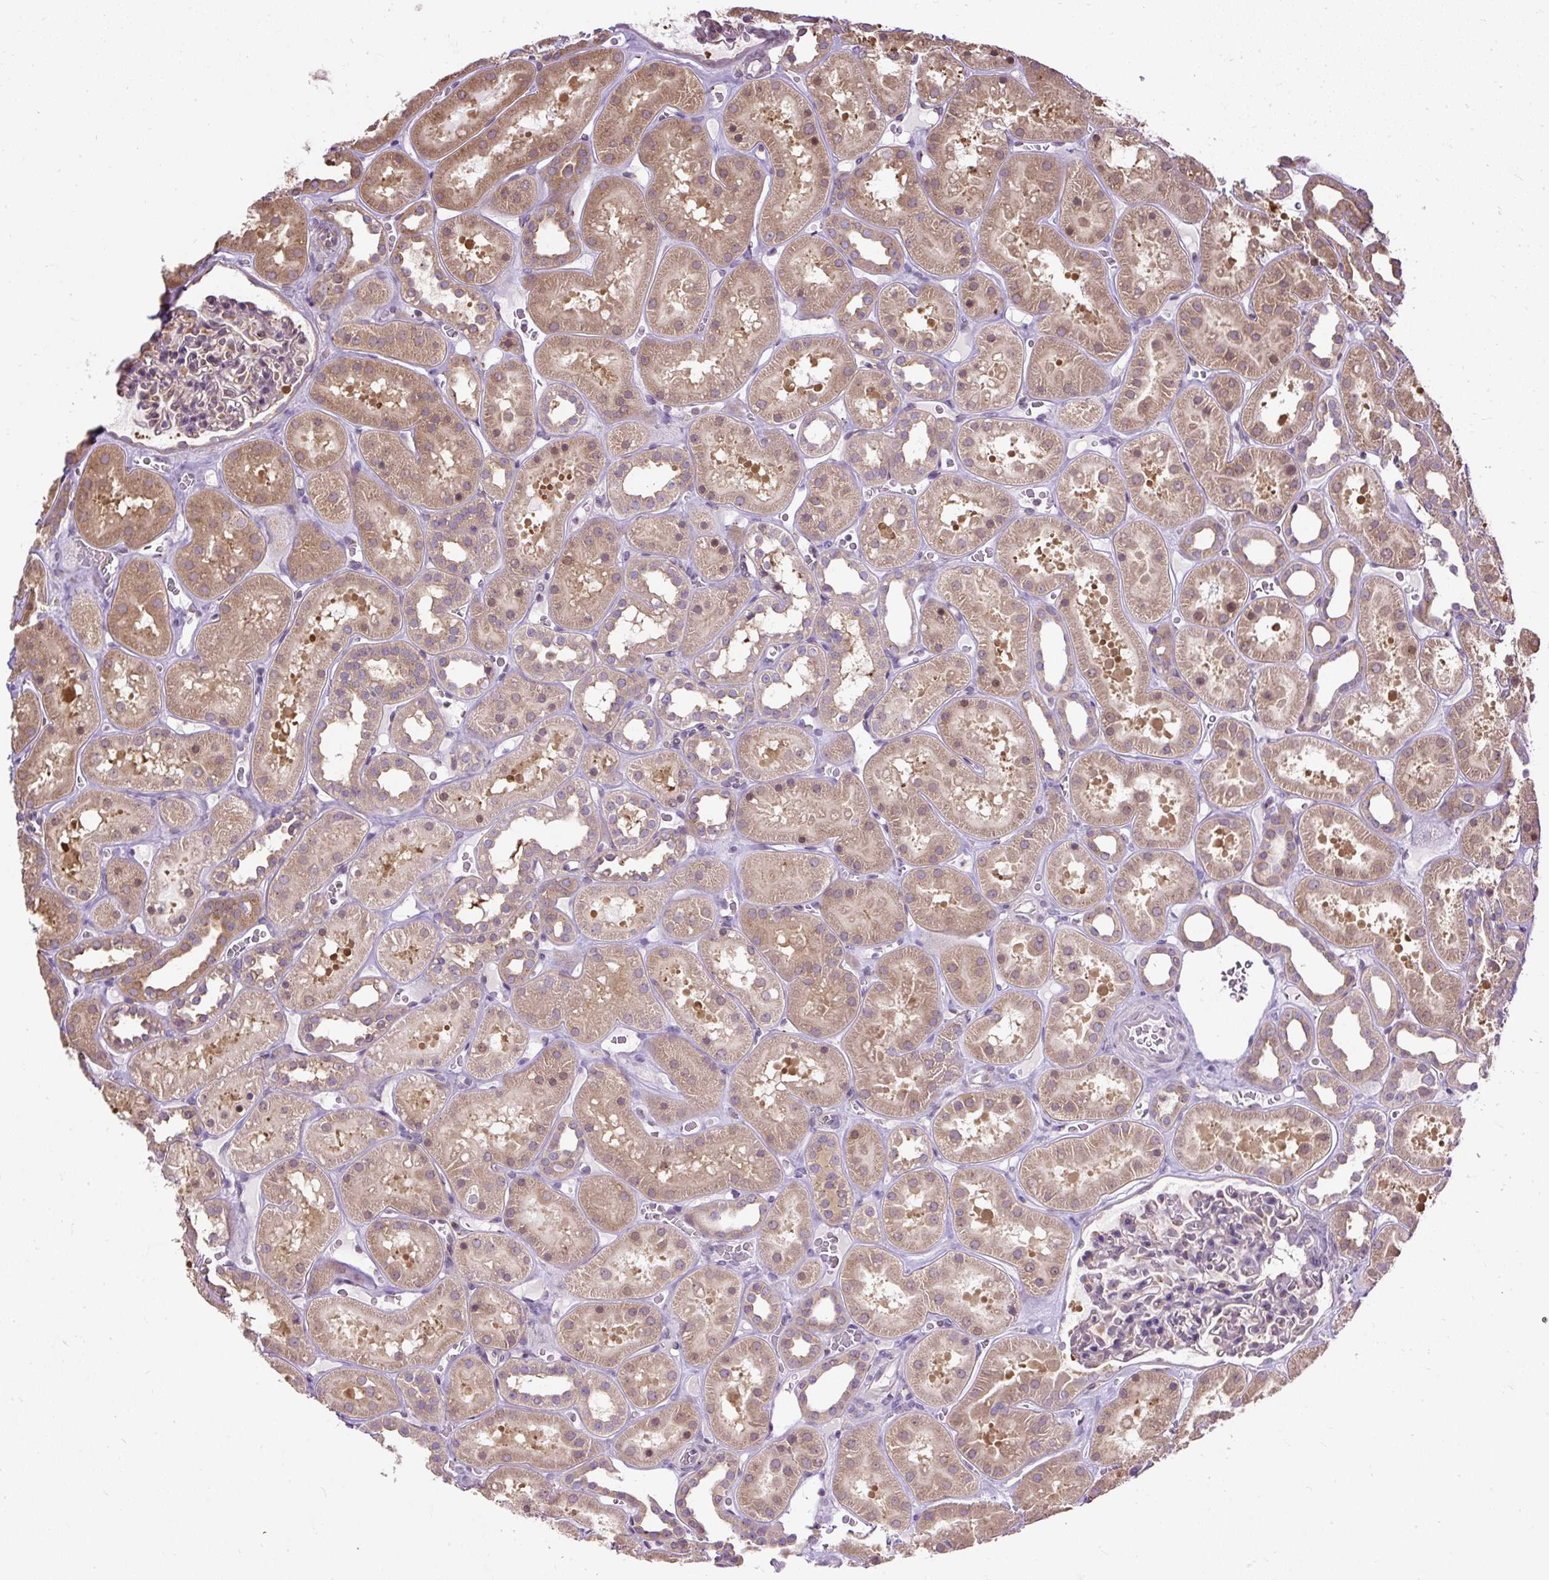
{"staining": {"intensity": "moderate", "quantity": "<25%", "location": "cytoplasmic/membranous"}, "tissue": "kidney", "cell_type": "Cells in glomeruli", "image_type": "normal", "snomed": [{"axis": "morphology", "description": "Normal tissue, NOS"}, {"axis": "topography", "description": "Kidney"}], "caption": "Protein staining of benign kidney displays moderate cytoplasmic/membranous staining in approximately <25% of cells in glomeruli.", "gene": "SMC4", "patient": {"sex": "female", "age": 41}}